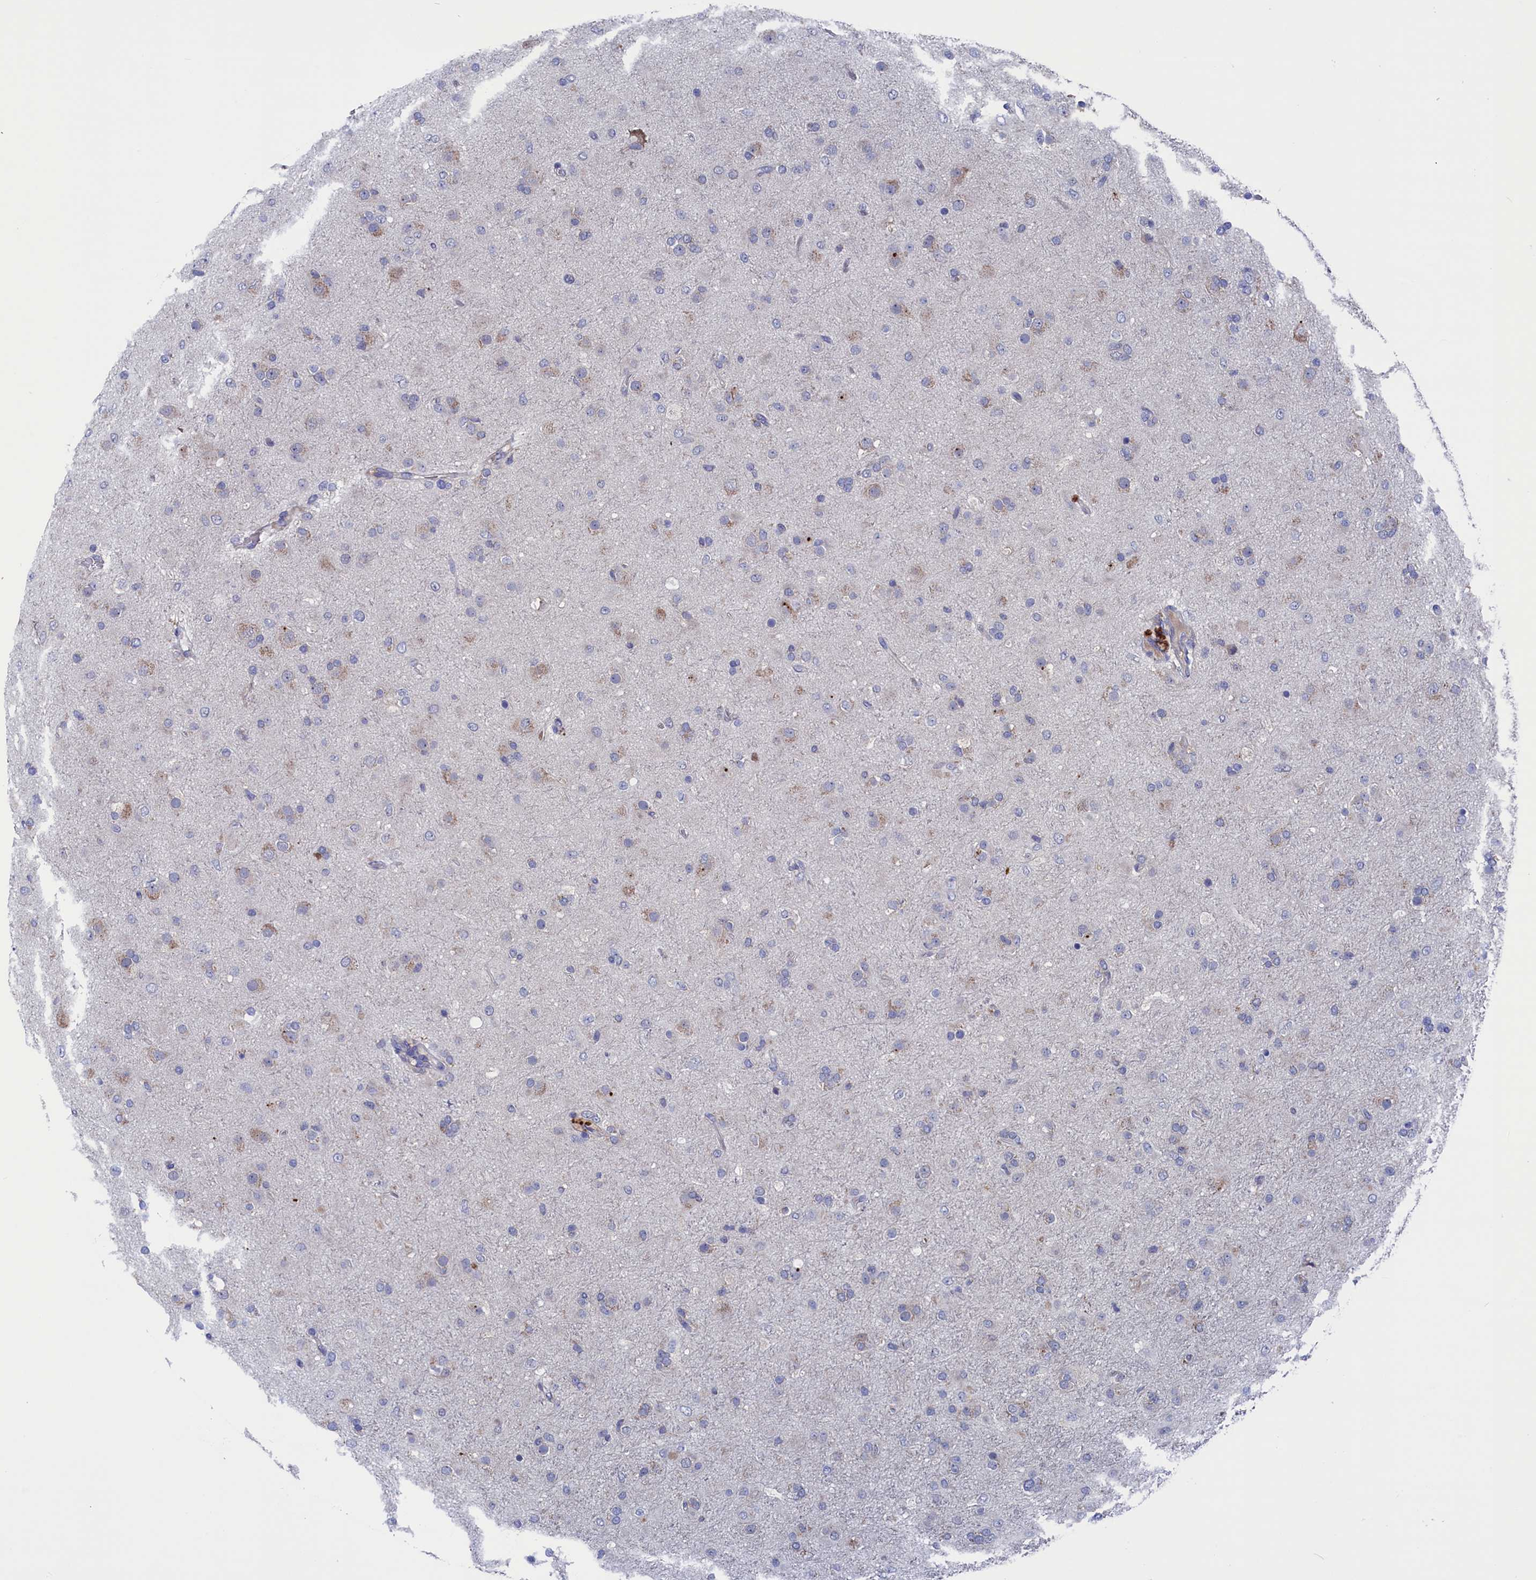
{"staining": {"intensity": "negative", "quantity": "none", "location": "none"}, "tissue": "glioma", "cell_type": "Tumor cells", "image_type": "cancer", "snomed": [{"axis": "morphology", "description": "Glioma, malignant, Low grade"}, {"axis": "topography", "description": "Brain"}], "caption": "The immunohistochemistry photomicrograph has no significant staining in tumor cells of malignant low-grade glioma tissue.", "gene": "SPATA13", "patient": {"sex": "male", "age": 65}}